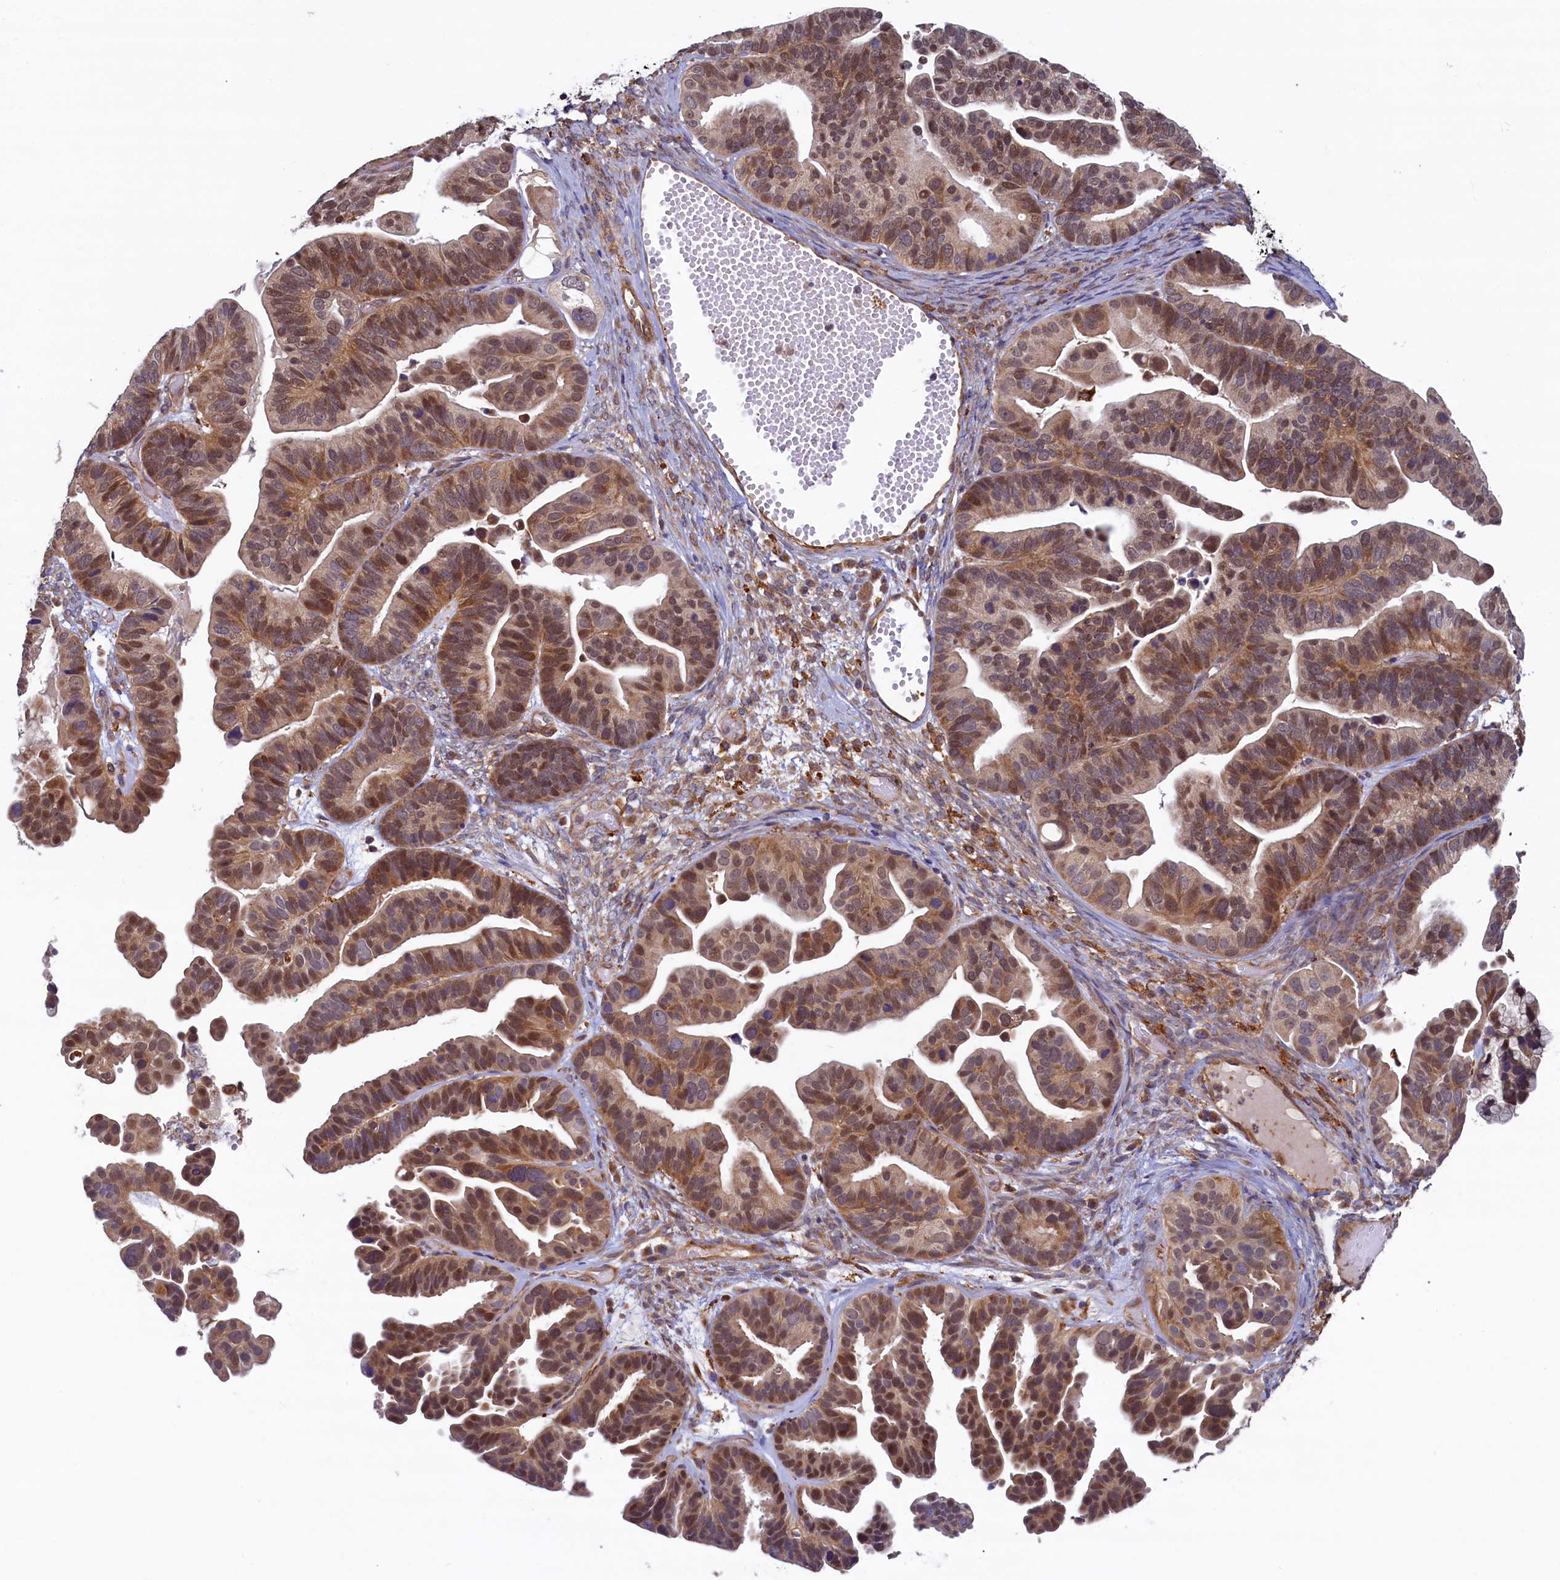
{"staining": {"intensity": "moderate", "quantity": ">75%", "location": "cytoplasmic/membranous,nuclear"}, "tissue": "ovarian cancer", "cell_type": "Tumor cells", "image_type": "cancer", "snomed": [{"axis": "morphology", "description": "Cystadenocarcinoma, serous, NOS"}, {"axis": "topography", "description": "Ovary"}], "caption": "Protein staining shows moderate cytoplasmic/membranous and nuclear expression in about >75% of tumor cells in ovarian serous cystadenocarcinoma. (DAB (3,3'-diaminobenzidine) IHC with brightfield microscopy, high magnification).", "gene": "STX12", "patient": {"sex": "female", "age": 56}}